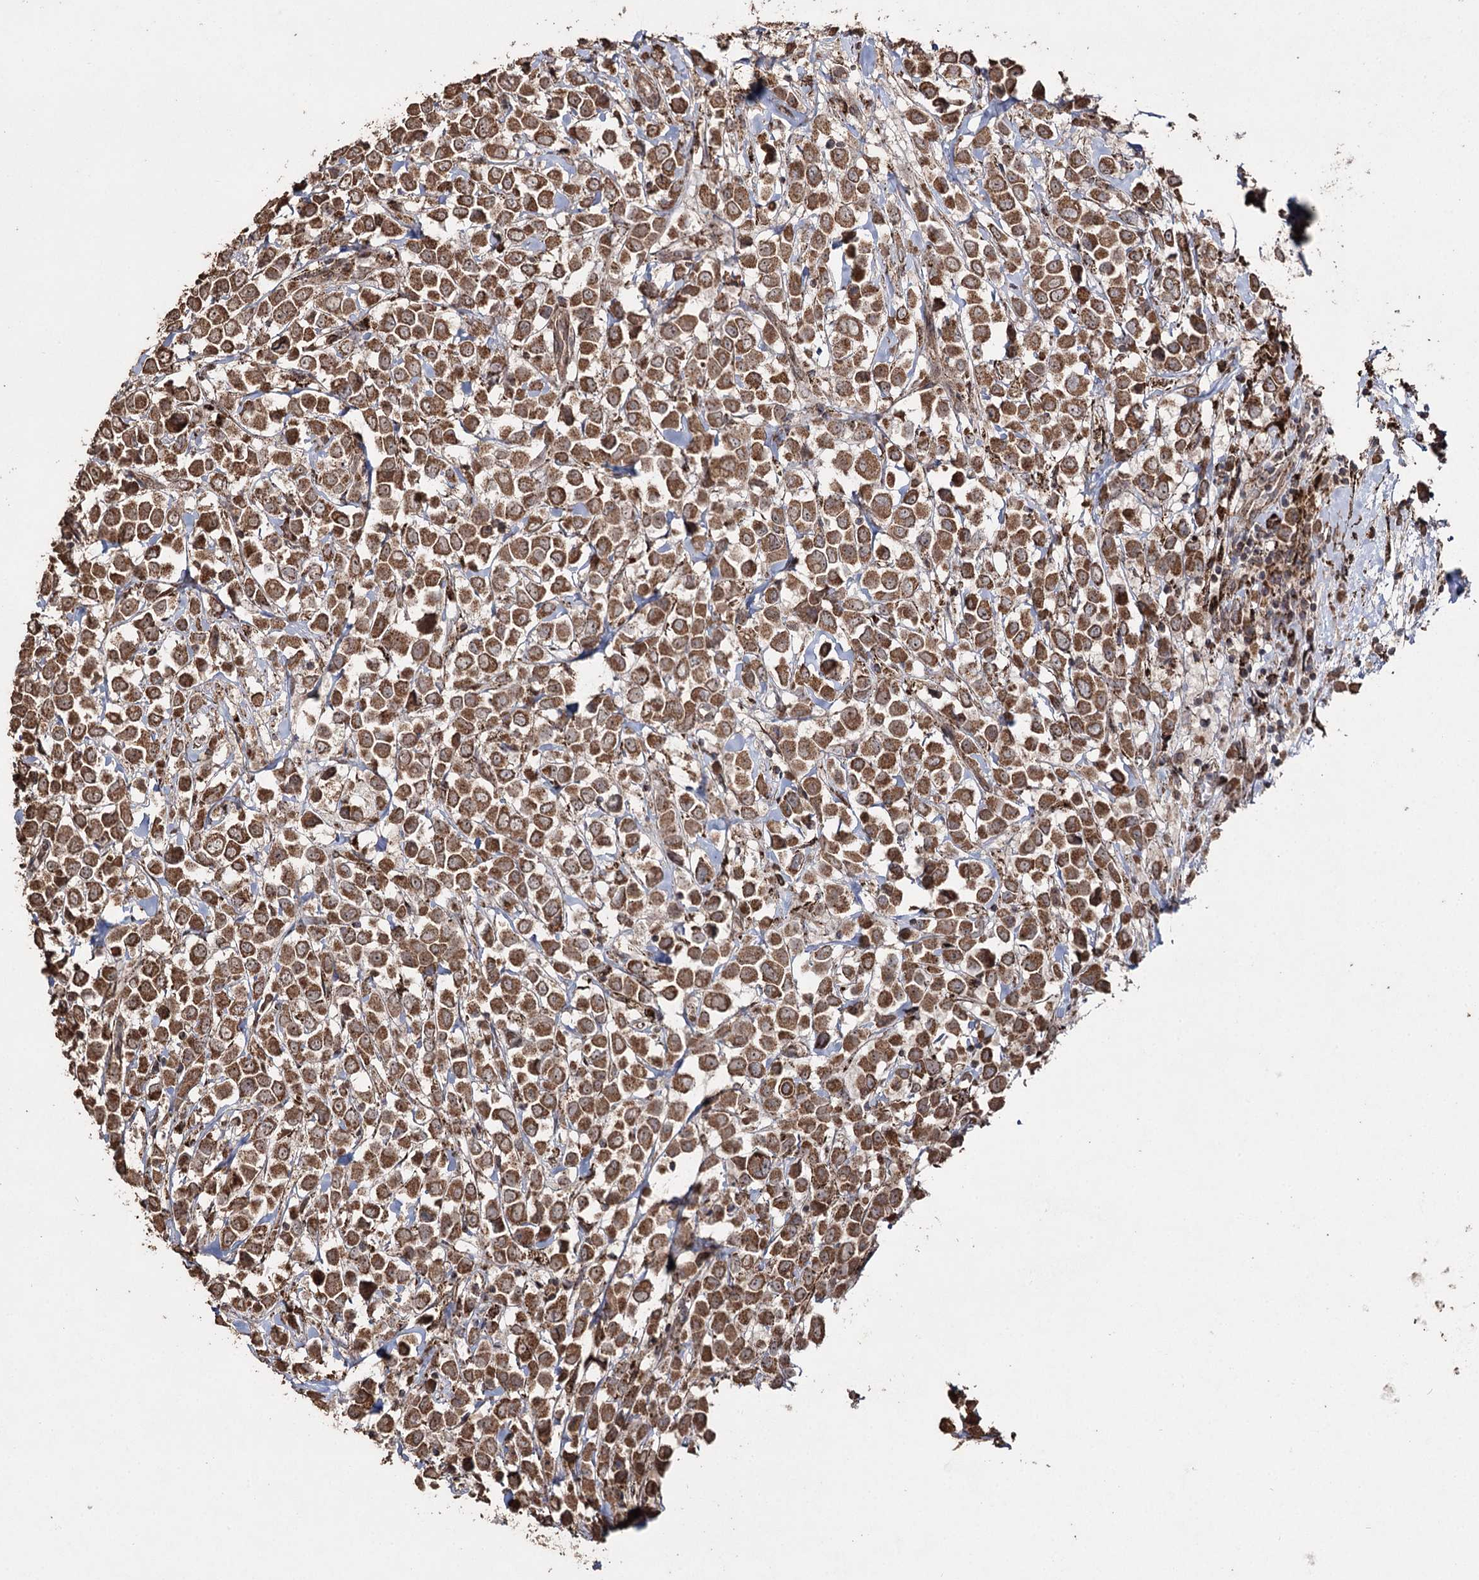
{"staining": {"intensity": "moderate", "quantity": ">75%", "location": "cytoplasmic/membranous"}, "tissue": "breast cancer", "cell_type": "Tumor cells", "image_type": "cancer", "snomed": [{"axis": "morphology", "description": "Duct carcinoma"}, {"axis": "topography", "description": "Breast"}], "caption": "There is medium levels of moderate cytoplasmic/membranous staining in tumor cells of breast cancer (infiltrating ductal carcinoma), as demonstrated by immunohistochemical staining (brown color).", "gene": "SLF2", "patient": {"sex": "female", "age": 61}}